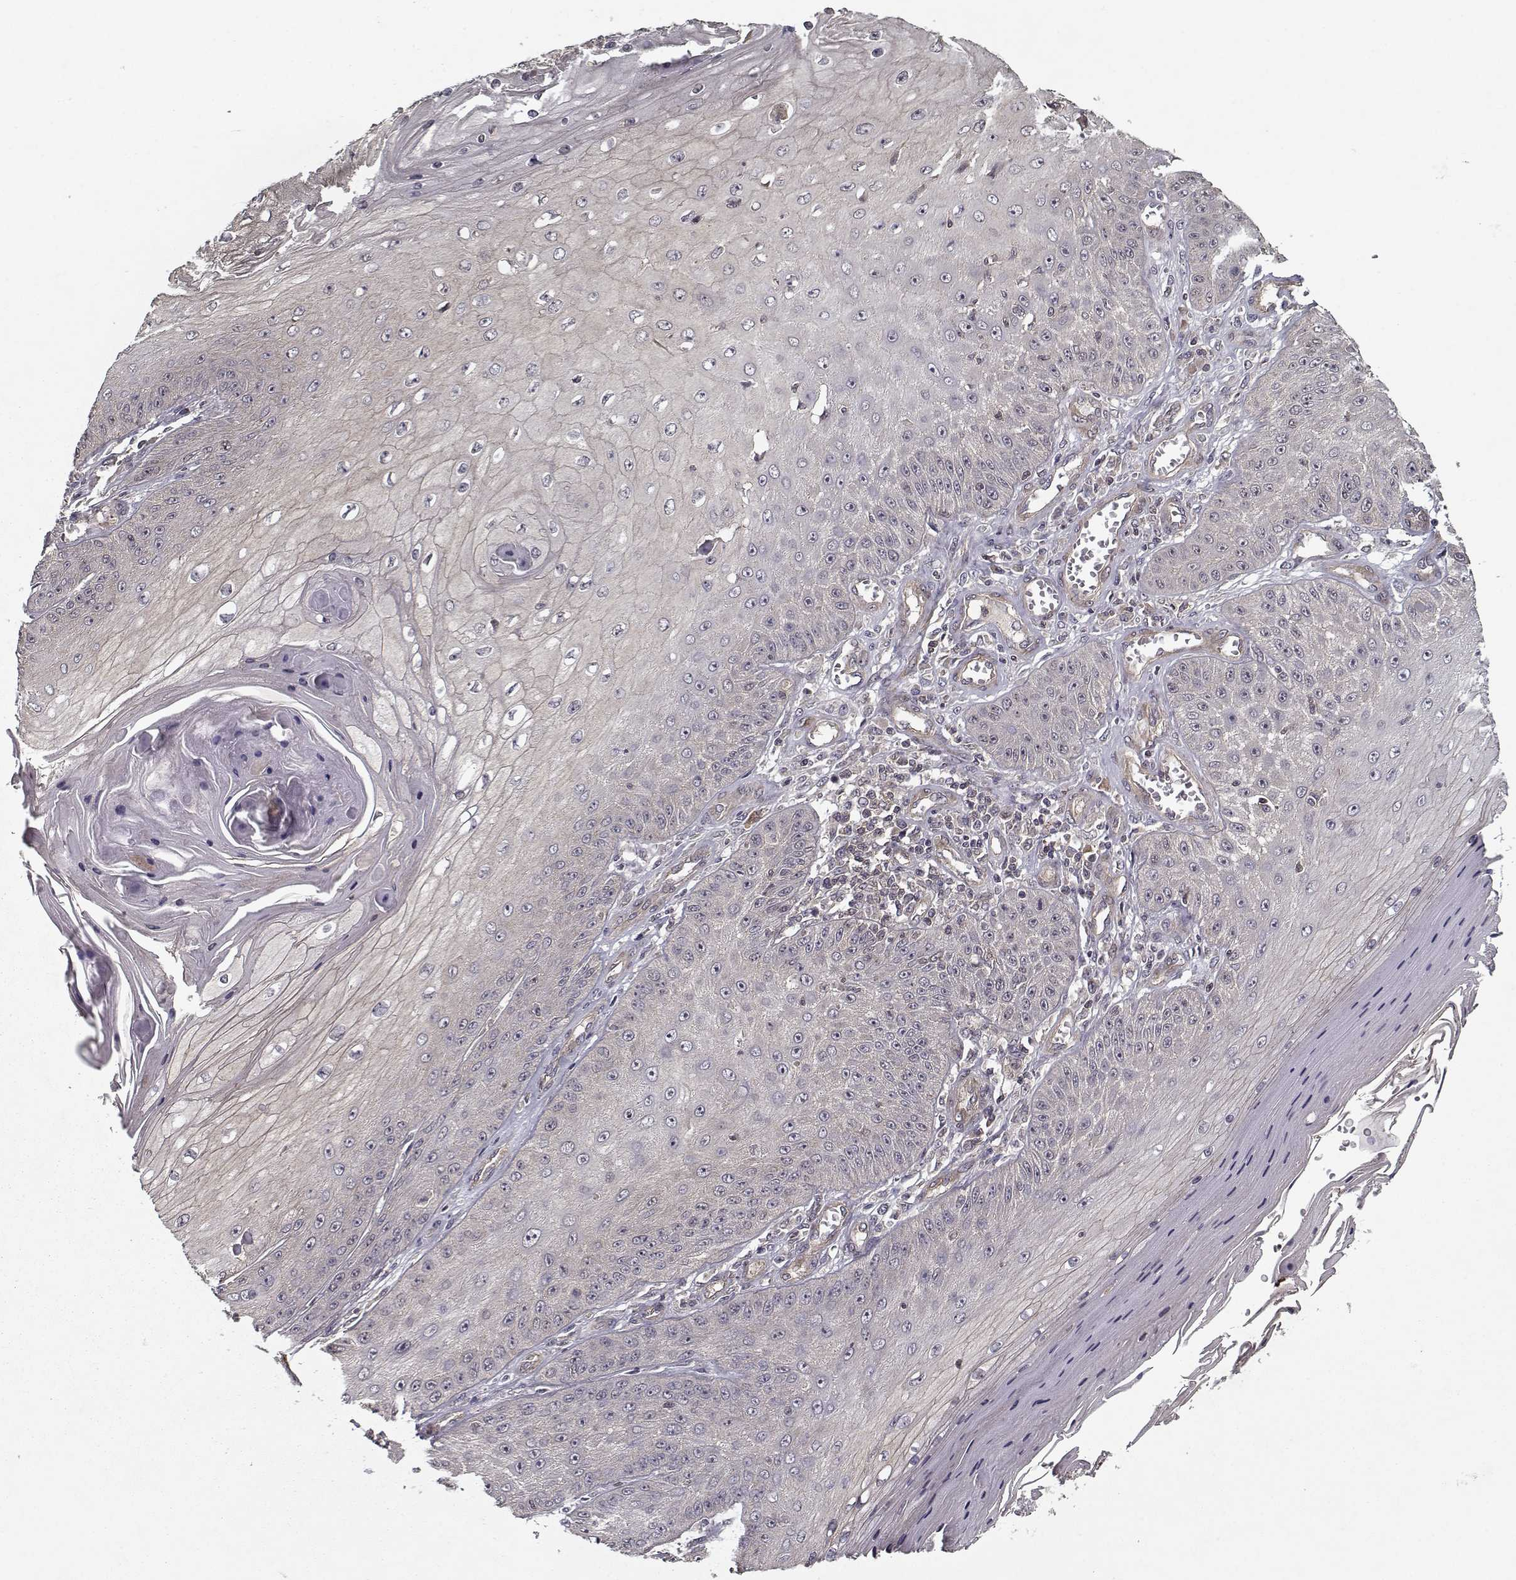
{"staining": {"intensity": "negative", "quantity": "none", "location": "none"}, "tissue": "skin cancer", "cell_type": "Tumor cells", "image_type": "cancer", "snomed": [{"axis": "morphology", "description": "Squamous cell carcinoma, NOS"}, {"axis": "topography", "description": "Skin"}], "caption": "Tumor cells are negative for protein expression in human skin cancer (squamous cell carcinoma).", "gene": "PPP1R12A", "patient": {"sex": "male", "age": 70}}